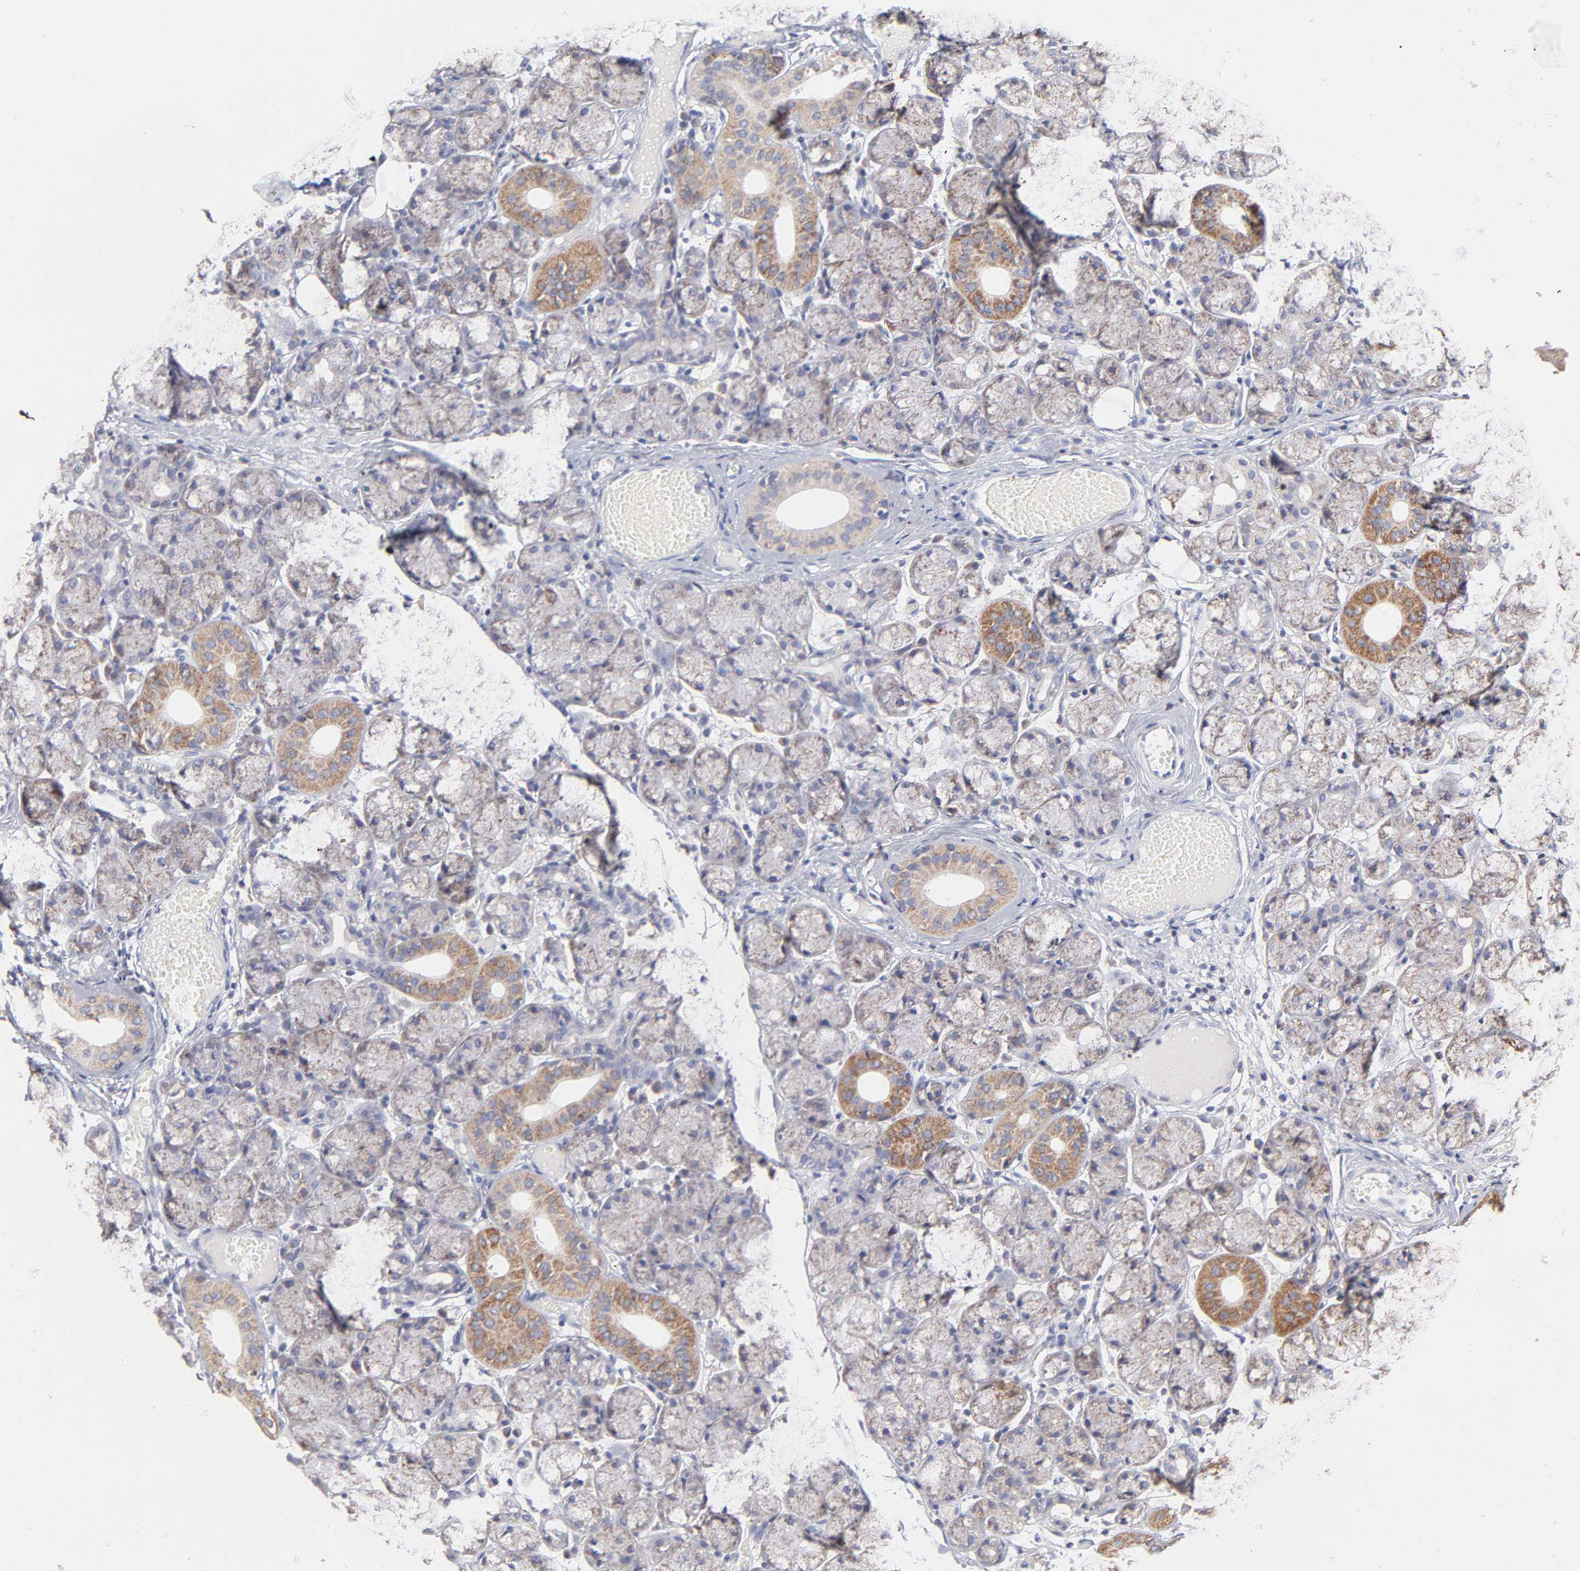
{"staining": {"intensity": "moderate", "quantity": "<25%", "location": "cytoplasmic/membranous"}, "tissue": "salivary gland", "cell_type": "Glandular cells", "image_type": "normal", "snomed": [{"axis": "morphology", "description": "Normal tissue, NOS"}, {"axis": "topography", "description": "Salivary gland"}], "caption": "Human salivary gland stained with a brown dye demonstrates moderate cytoplasmic/membranous positive staining in approximately <25% of glandular cells.", "gene": "TIMM8A", "patient": {"sex": "female", "age": 24}}